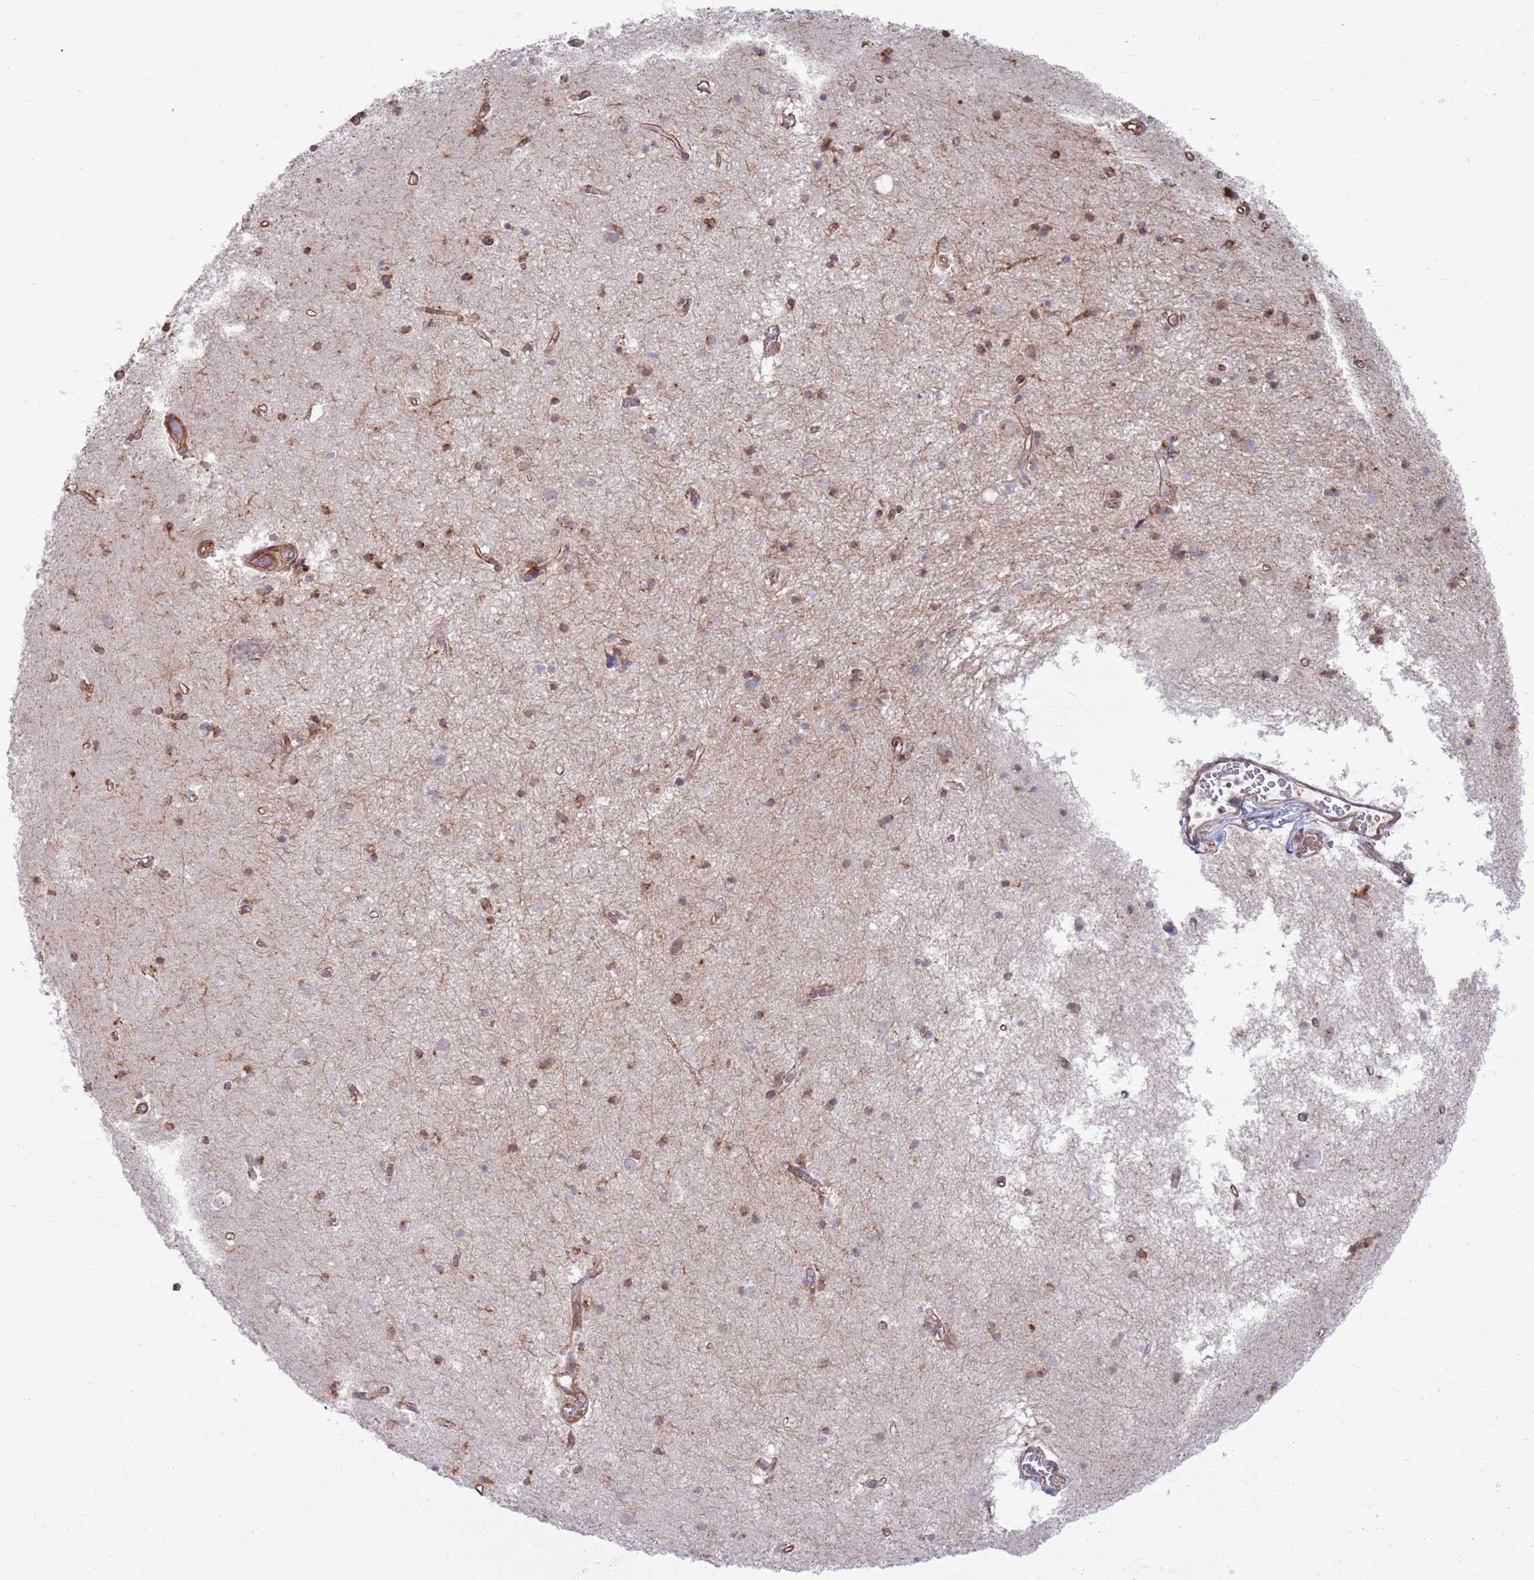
{"staining": {"intensity": "moderate", "quantity": "<25%", "location": "cytoplasmic/membranous"}, "tissue": "hippocampus", "cell_type": "Glial cells", "image_type": "normal", "snomed": [{"axis": "morphology", "description": "Normal tissue, NOS"}, {"axis": "topography", "description": "Hippocampus"}], "caption": "There is low levels of moderate cytoplasmic/membranous staining in glial cells of benign hippocampus, as demonstrated by immunohistochemical staining (brown color).", "gene": "PHF21A", "patient": {"sex": "male", "age": 70}}